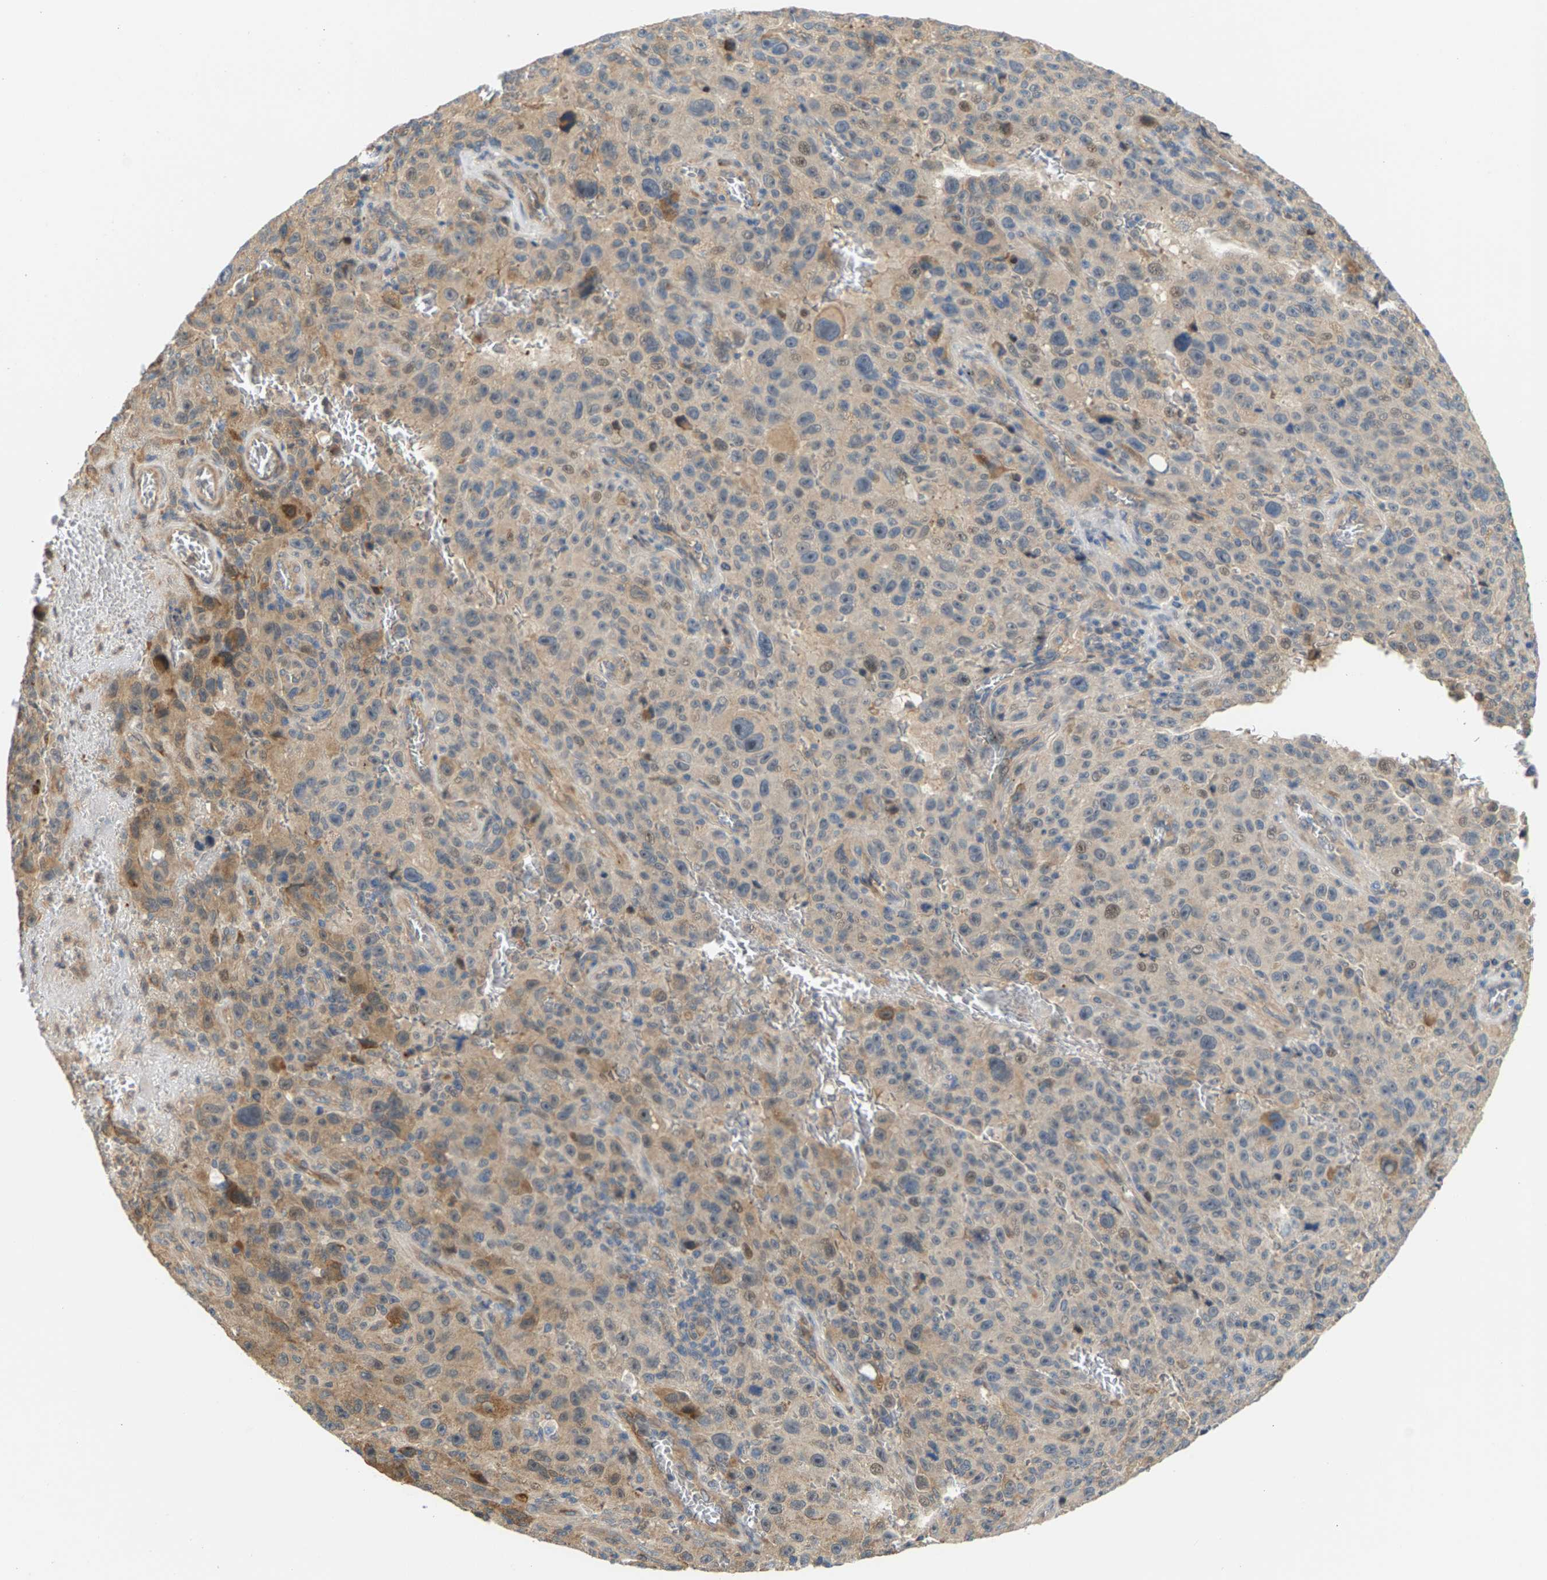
{"staining": {"intensity": "weak", "quantity": "25%-75%", "location": "cytoplasmic/membranous,nuclear"}, "tissue": "melanoma", "cell_type": "Tumor cells", "image_type": "cancer", "snomed": [{"axis": "morphology", "description": "Malignant melanoma, NOS"}, {"axis": "topography", "description": "Skin"}], "caption": "About 25%-75% of tumor cells in malignant melanoma reveal weak cytoplasmic/membranous and nuclear protein expression as visualized by brown immunohistochemical staining.", "gene": "KRTAP27-1", "patient": {"sex": "female", "age": 82}}